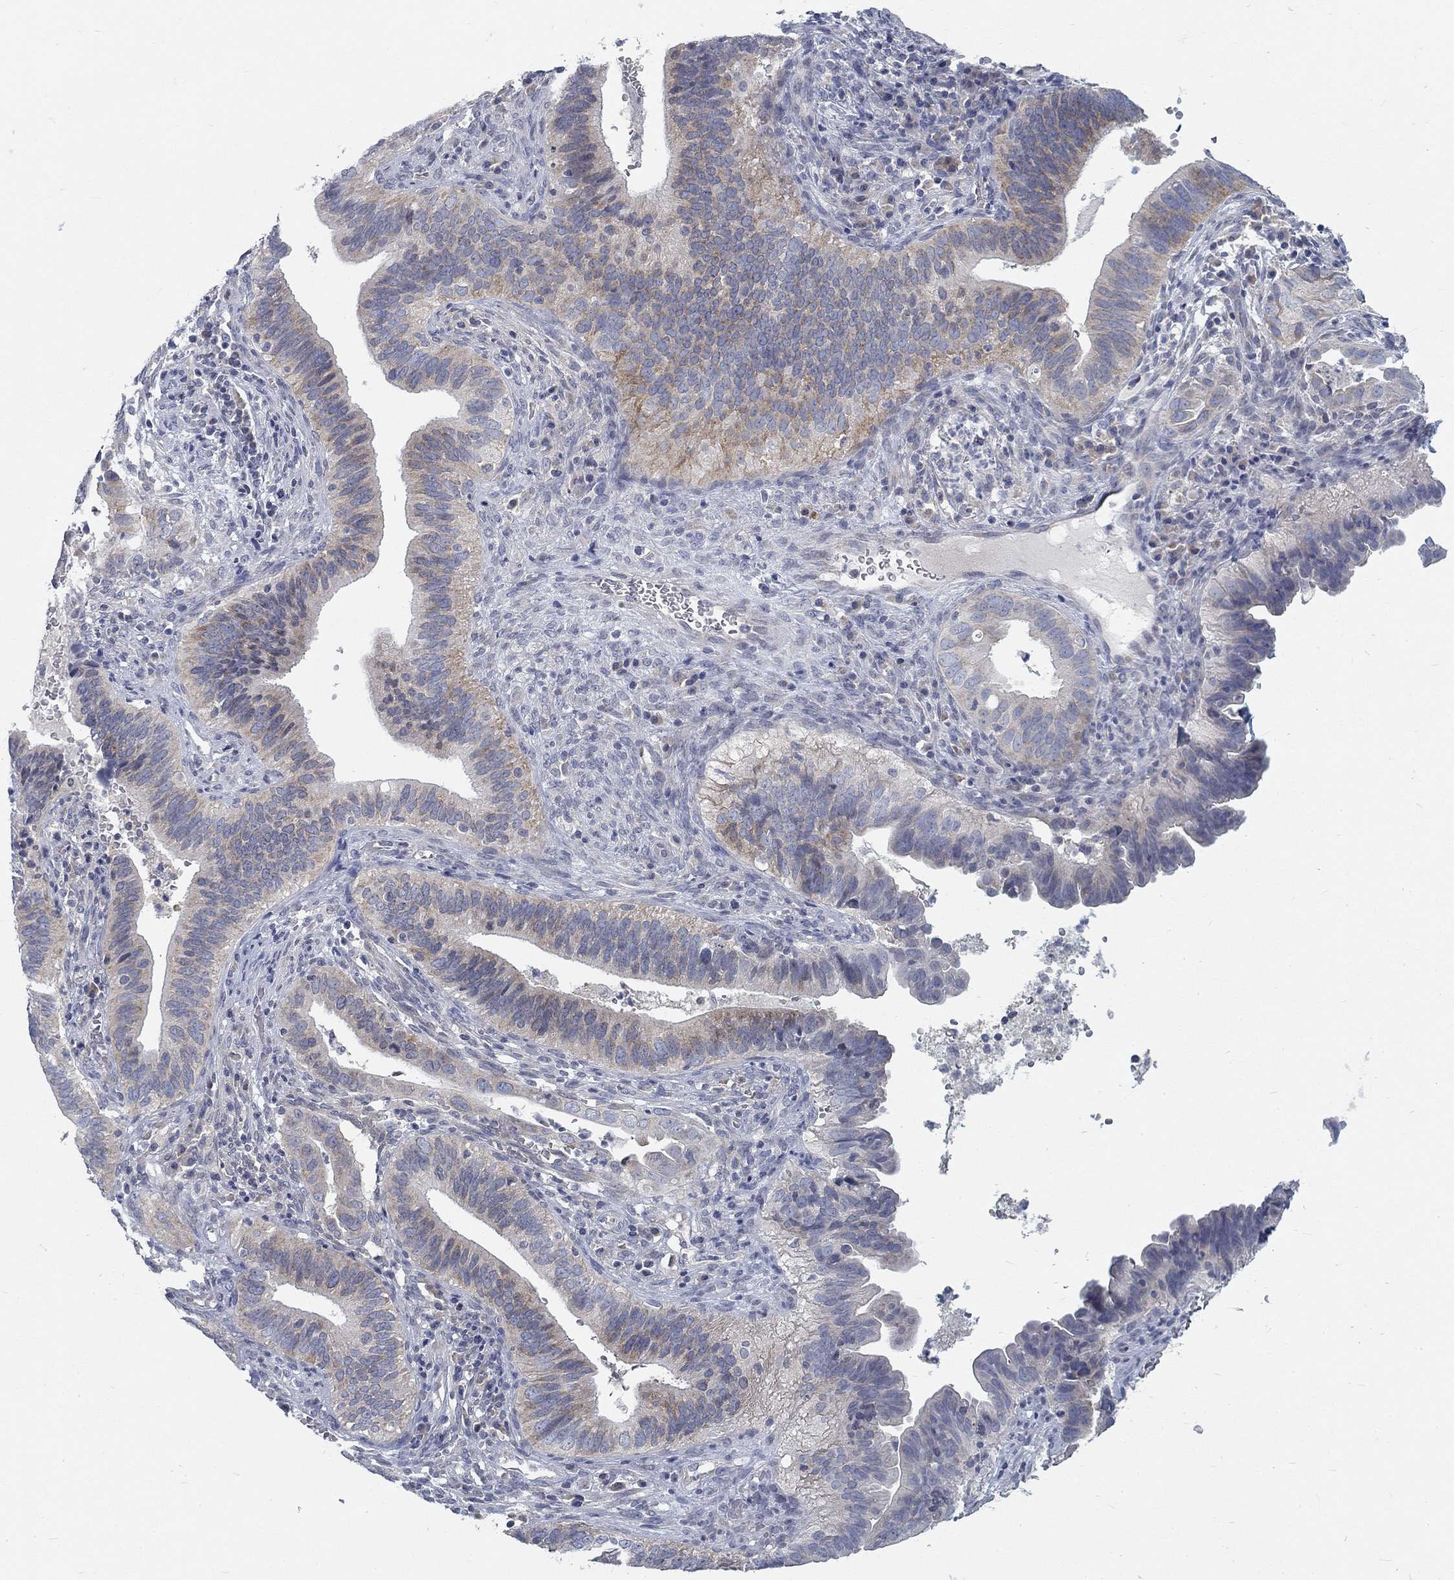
{"staining": {"intensity": "moderate", "quantity": "<25%", "location": "cytoplasmic/membranous"}, "tissue": "cervical cancer", "cell_type": "Tumor cells", "image_type": "cancer", "snomed": [{"axis": "morphology", "description": "Adenocarcinoma, NOS"}, {"axis": "topography", "description": "Cervix"}], "caption": "Adenocarcinoma (cervical) was stained to show a protein in brown. There is low levels of moderate cytoplasmic/membranous positivity in approximately <25% of tumor cells.", "gene": "ATP1A3", "patient": {"sex": "female", "age": 42}}